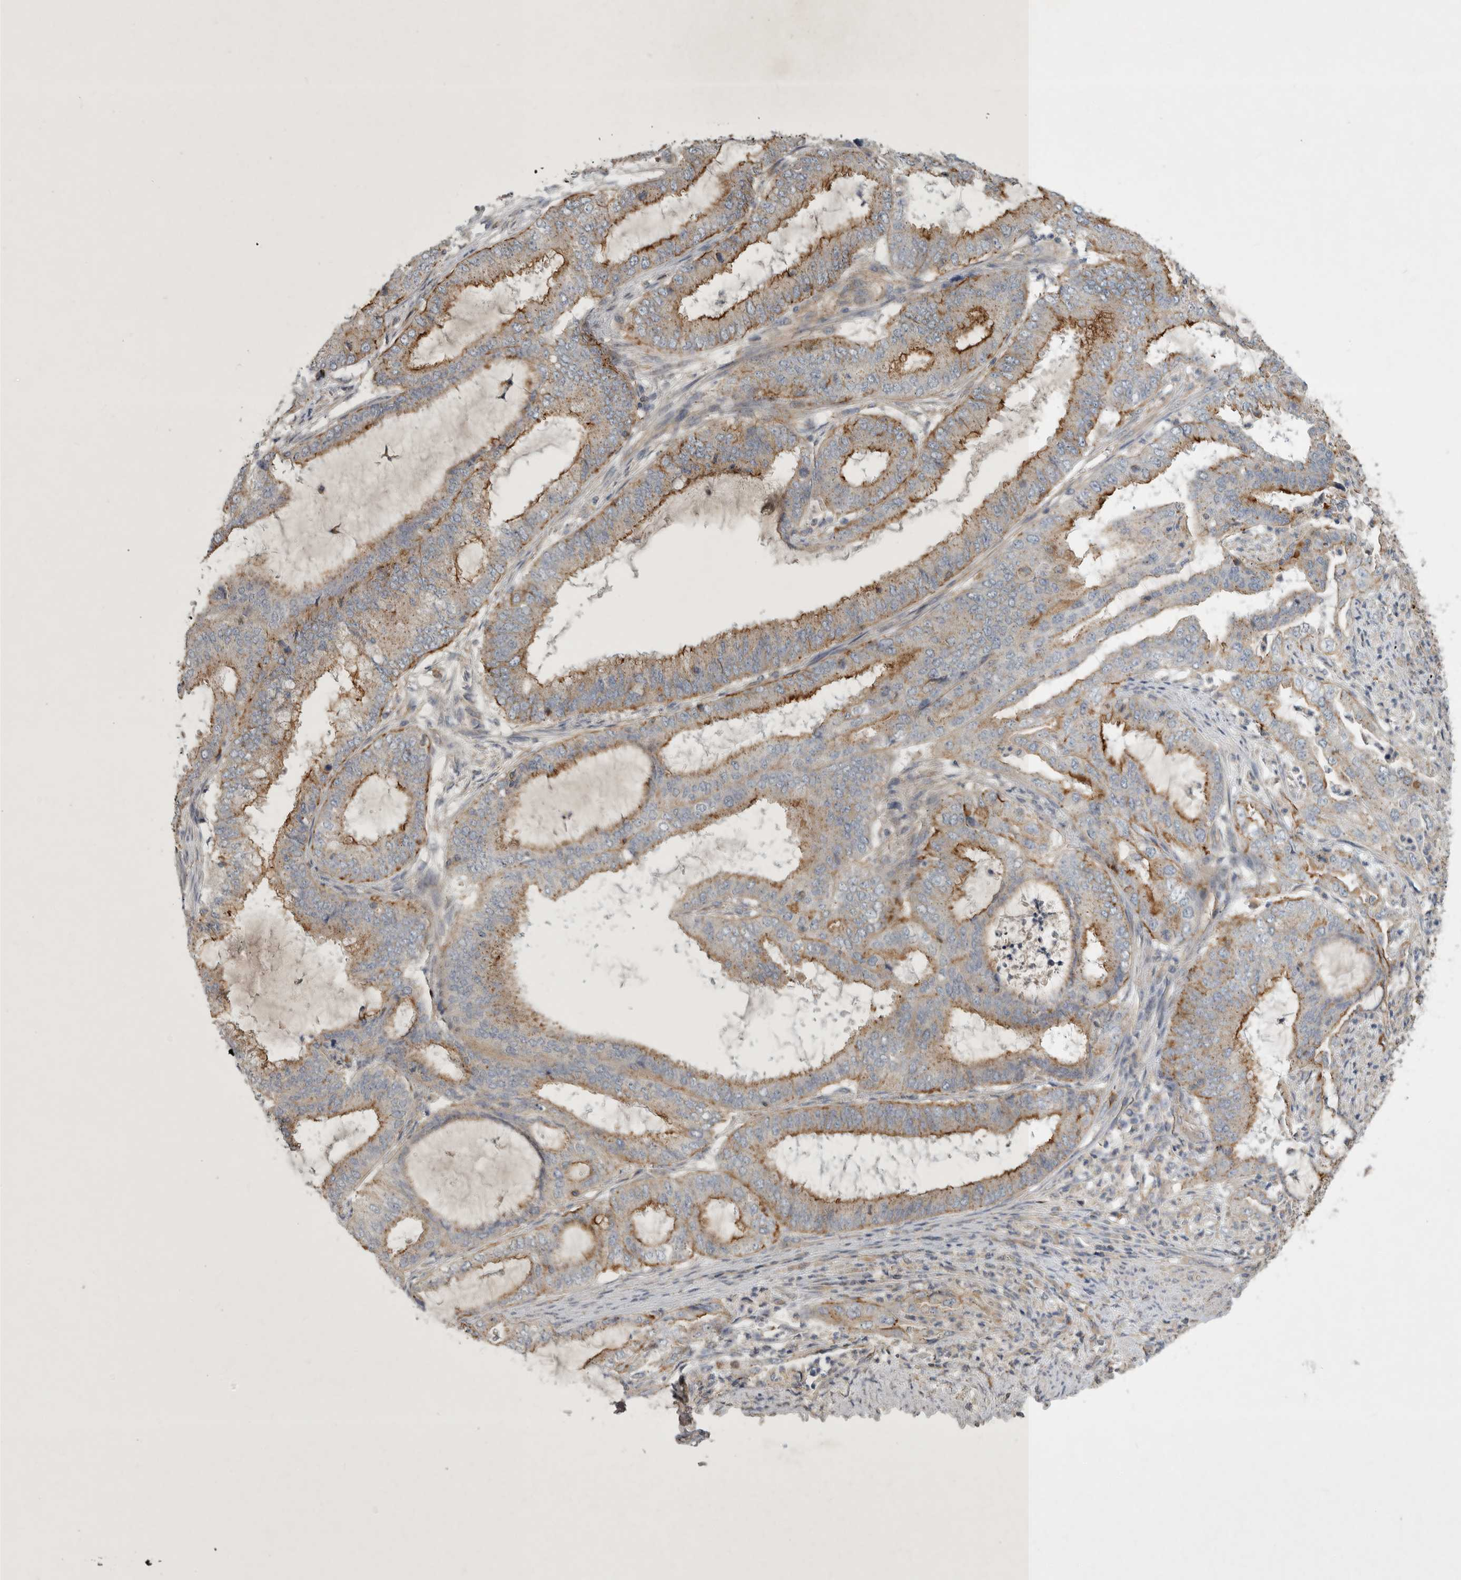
{"staining": {"intensity": "moderate", "quantity": ">75%", "location": "cytoplasmic/membranous"}, "tissue": "endometrial cancer", "cell_type": "Tumor cells", "image_type": "cancer", "snomed": [{"axis": "morphology", "description": "Adenocarcinoma, NOS"}, {"axis": "topography", "description": "Endometrium"}], "caption": "Immunohistochemical staining of endometrial cancer exhibits medium levels of moderate cytoplasmic/membranous protein expression in approximately >75% of tumor cells.", "gene": "MLPH", "patient": {"sex": "female", "age": 51}}